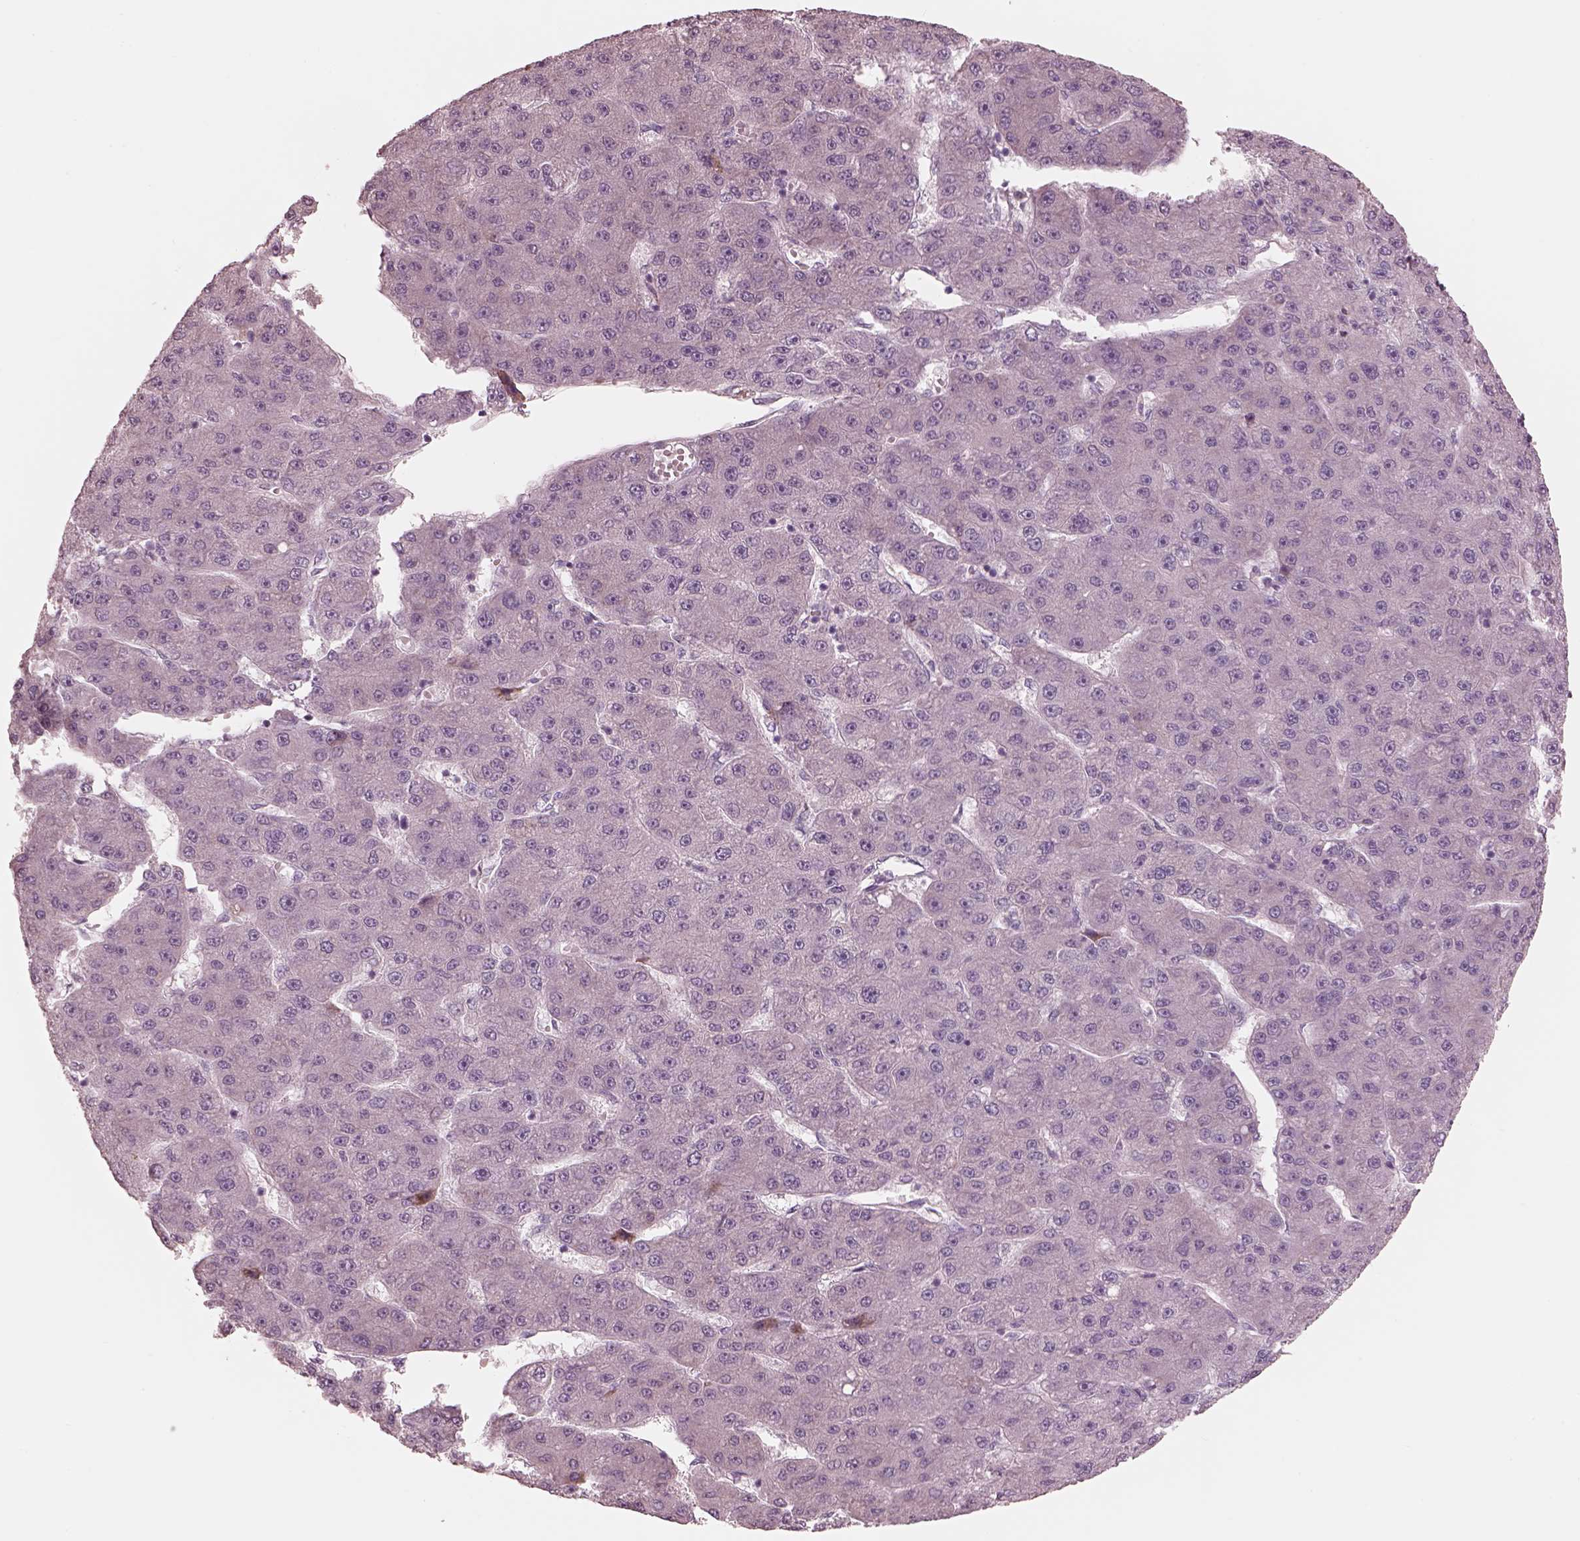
{"staining": {"intensity": "negative", "quantity": "none", "location": "none"}, "tissue": "liver cancer", "cell_type": "Tumor cells", "image_type": "cancer", "snomed": [{"axis": "morphology", "description": "Carcinoma, Hepatocellular, NOS"}, {"axis": "topography", "description": "Liver"}], "caption": "This histopathology image is of hepatocellular carcinoma (liver) stained with immunohistochemistry (IHC) to label a protein in brown with the nuclei are counter-stained blue. There is no positivity in tumor cells.", "gene": "CADM2", "patient": {"sex": "male", "age": 67}}